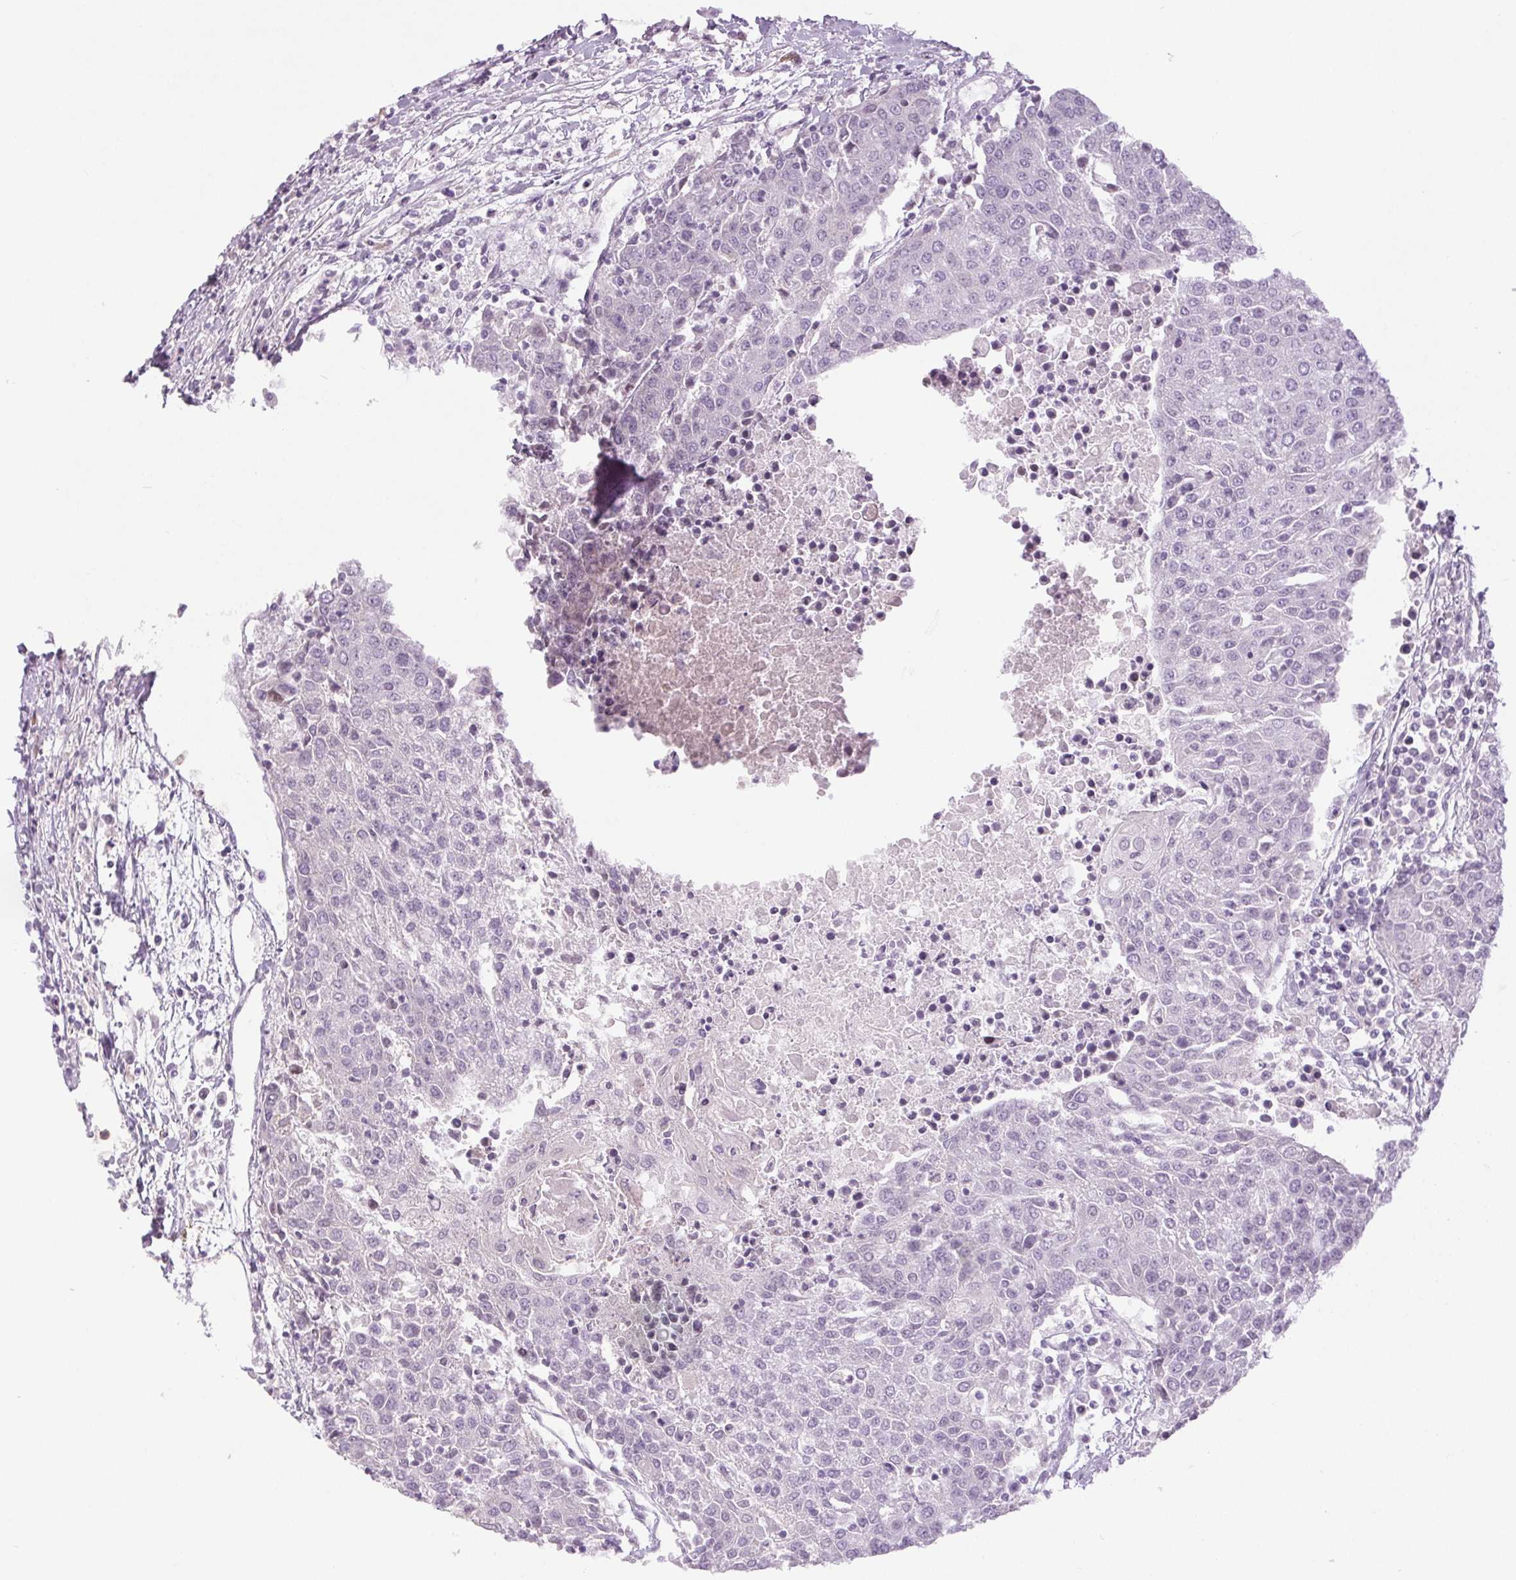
{"staining": {"intensity": "negative", "quantity": "none", "location": "none"}, "tissue": "urothelial cancer", "cell_type": "Tumor cells", "image_type": "cancer", "snomed": [{"axis": "morphology", "description": "Urothelial carcinoma, High grade"}, {"axis": "topography", "description": "Urinary bladder"}], "caption": "Urothelial cancer was stained to show a protein in brown. There is no significant staining in tumor cells.", "gene": "SMIM6", "patient": {"sex": "female", "age": 85}}